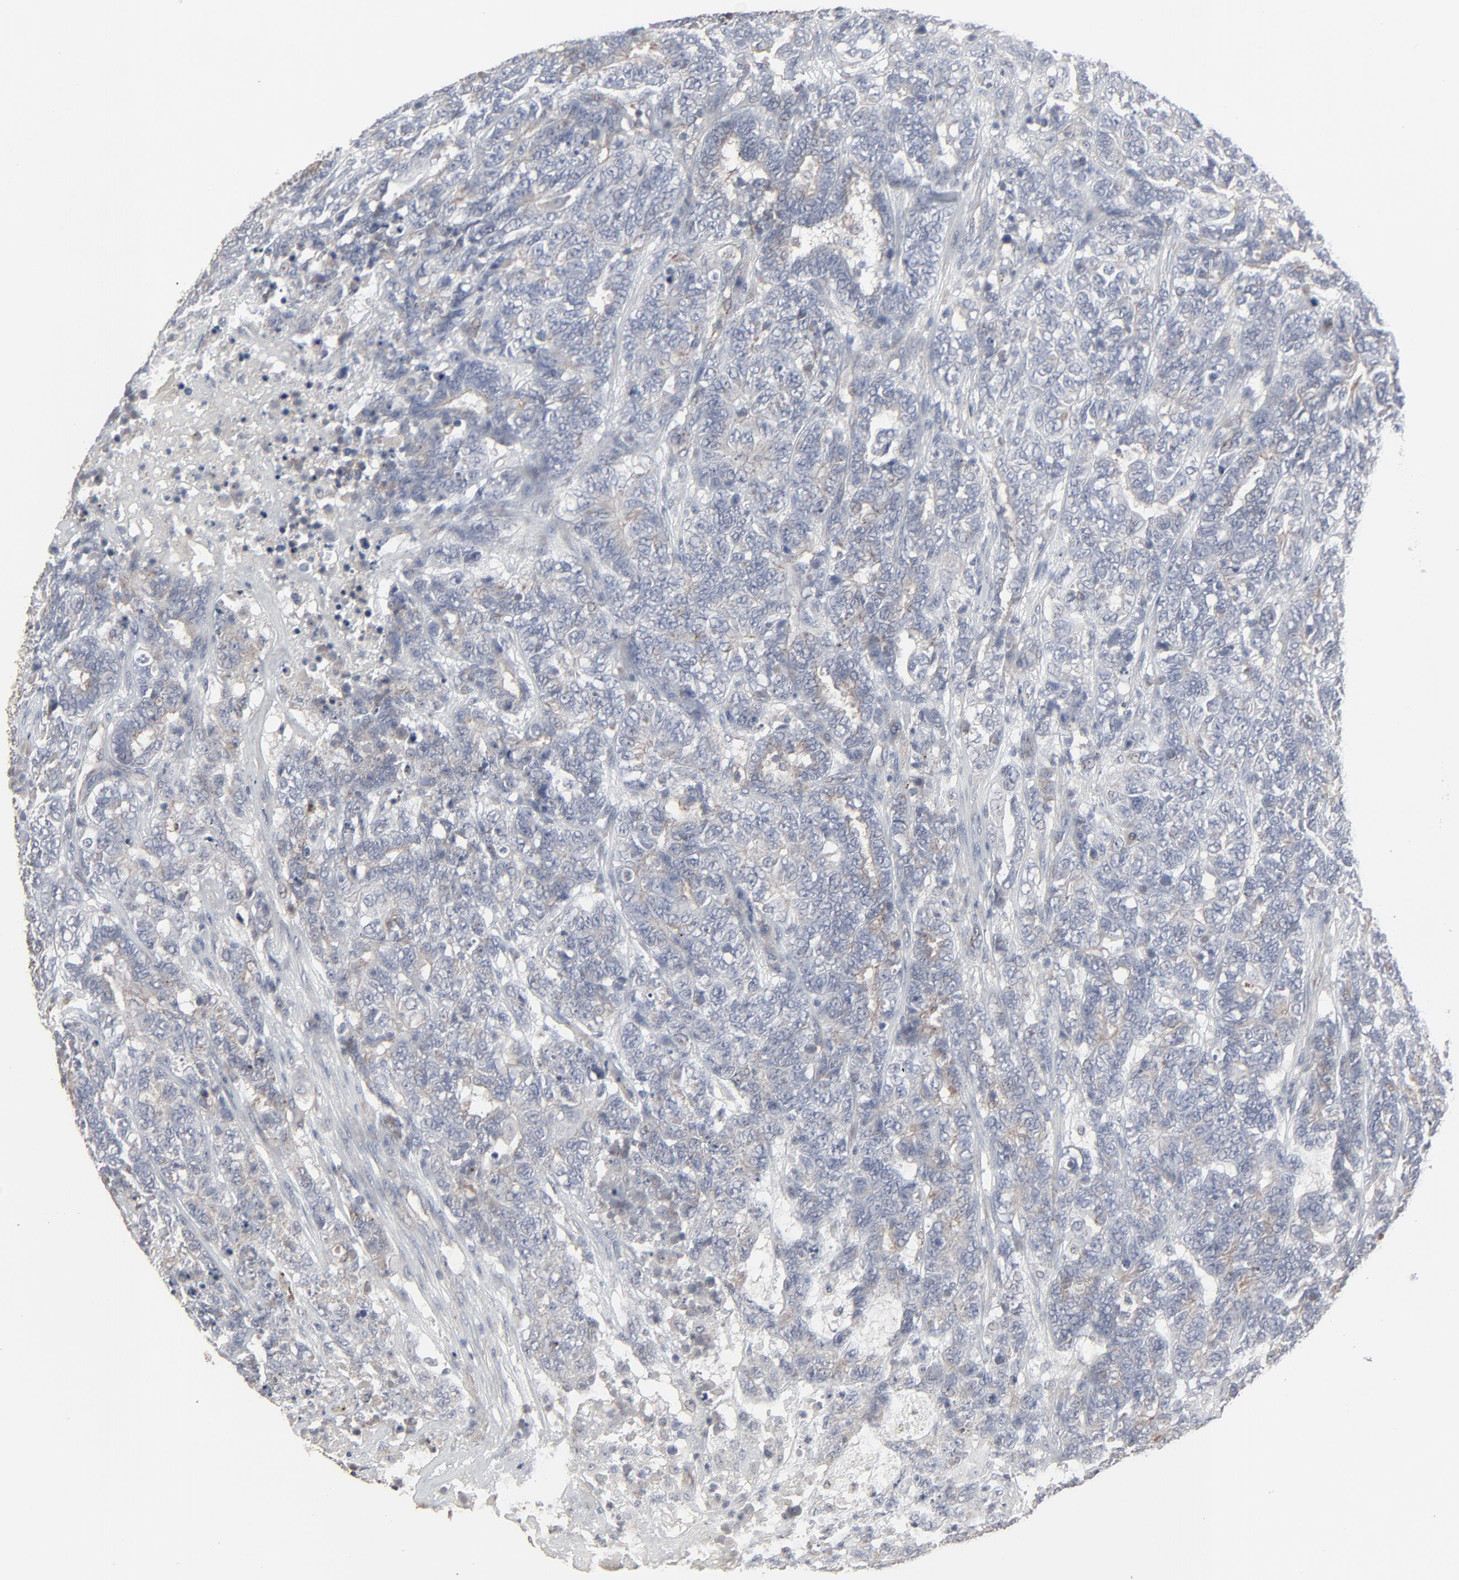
{"staining": {"intensity": "negative", "quantity": "none", "location": "none"}, "tissue": "testis cancer", "cell_type": "Tumor cells", "image_type": "cancer", "snomed": [{"axis": "morphology", "description": "Carcinoma, Embryonal, NOS"}, {"axis": "topography", "description": "Testis"}], "caption": "High power microscopy micrograph of an immunohistochemistry (IHC) image of testis cancer (embryonal carcinoma), revealing no significant positivity in tumor cells.", "gene": "JAM3", "patient": {"sex": "male", "age": 26}}